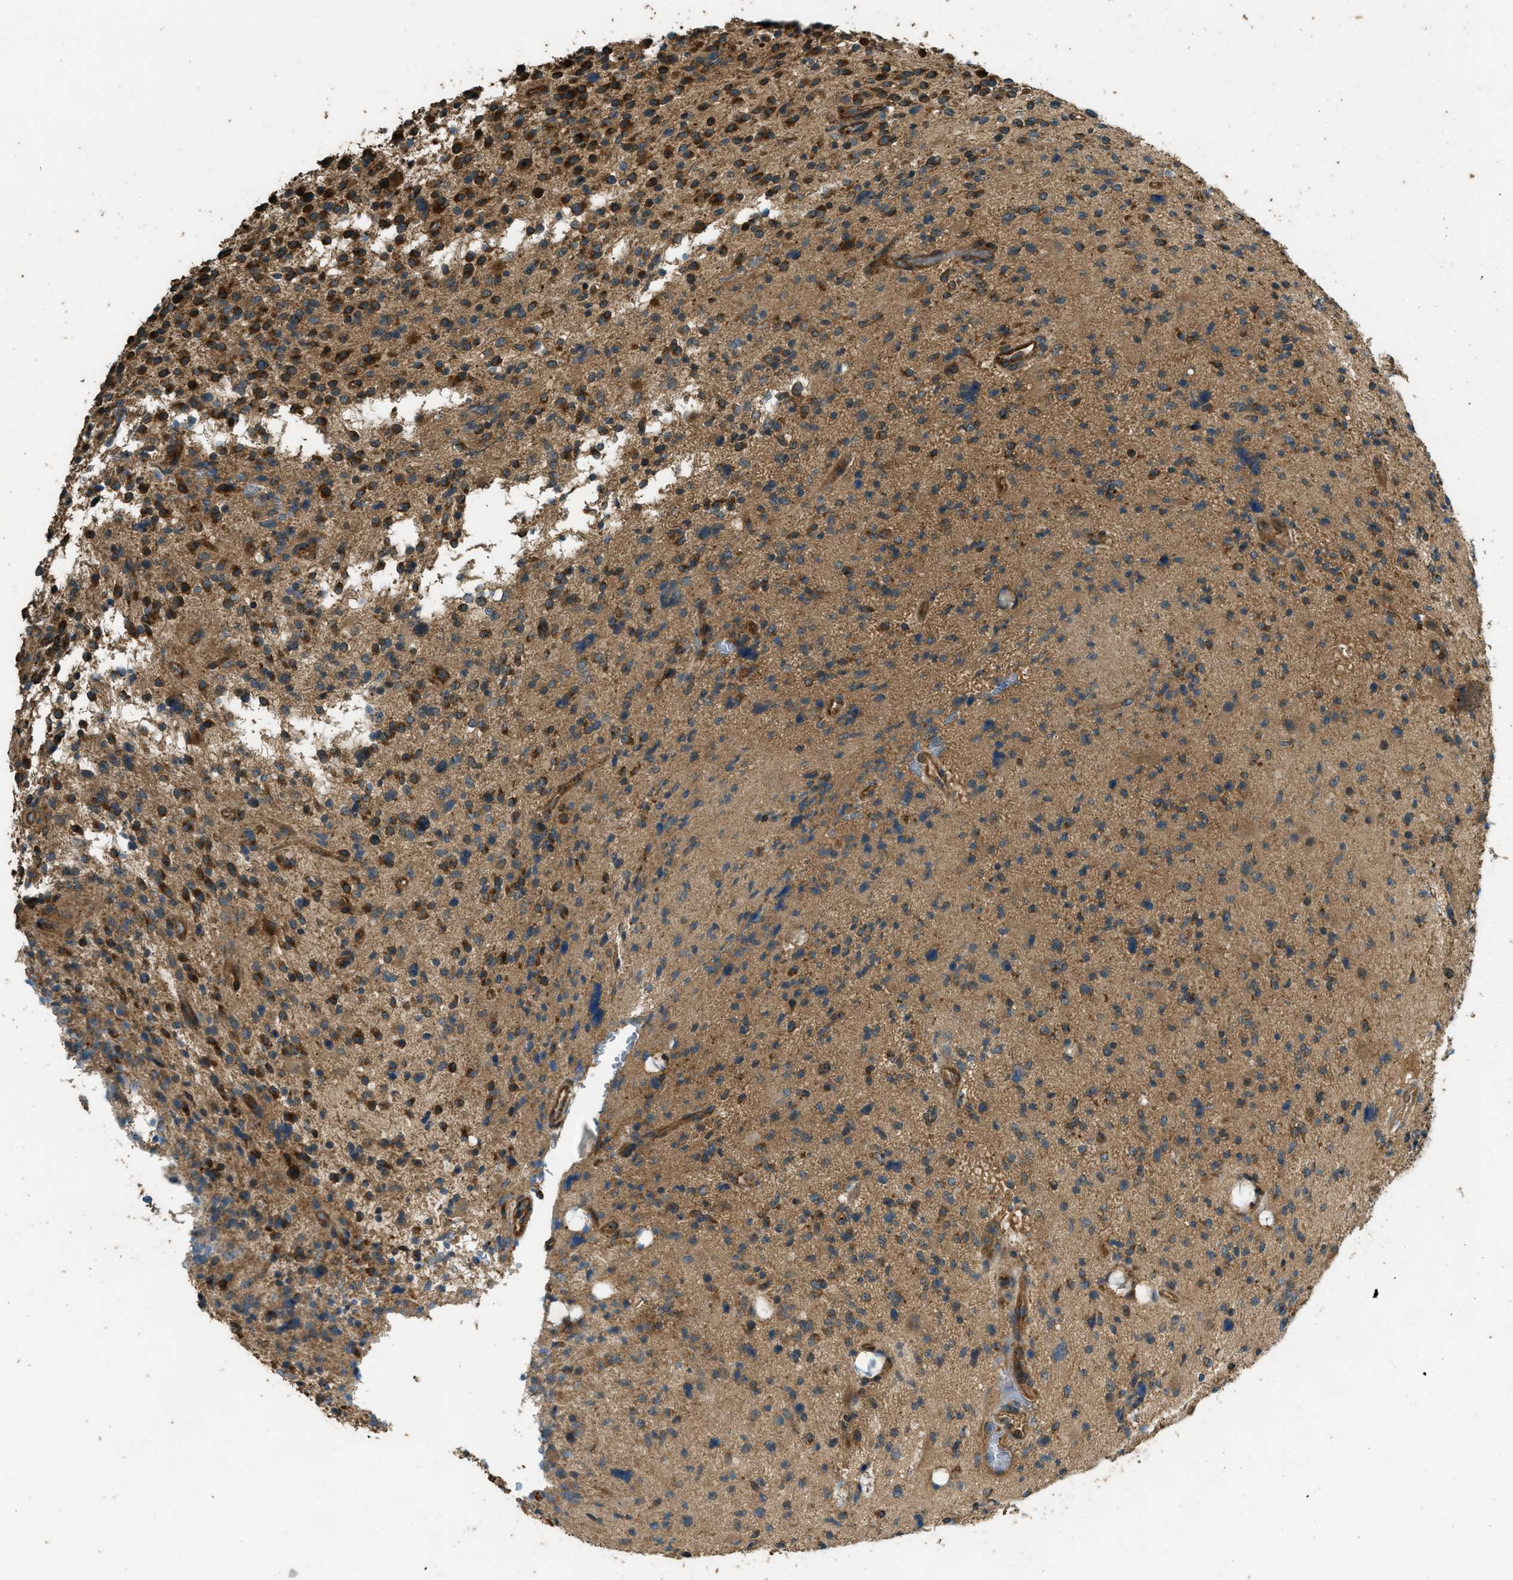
{"staining": {"intensity": "strong", "quantity": ">75%", "location": "cytoplasmic/membranous"}, "tissue": "glioma", "cell_type": "Tumor cells", "image_type": "cancer", "snomed": [{"axis": "morphology", "description": "Glioma, malignant, High grade"}, {"axis": "topography", "description": "Brain"}], "caption": "Glioma was stained to show a protein in brown. There is high levels of strong cytoplasmic/membranous staining in about >75% of tumor cells.", "gene": "MARS1", "patient": {"sex": "male", "age": 48}}